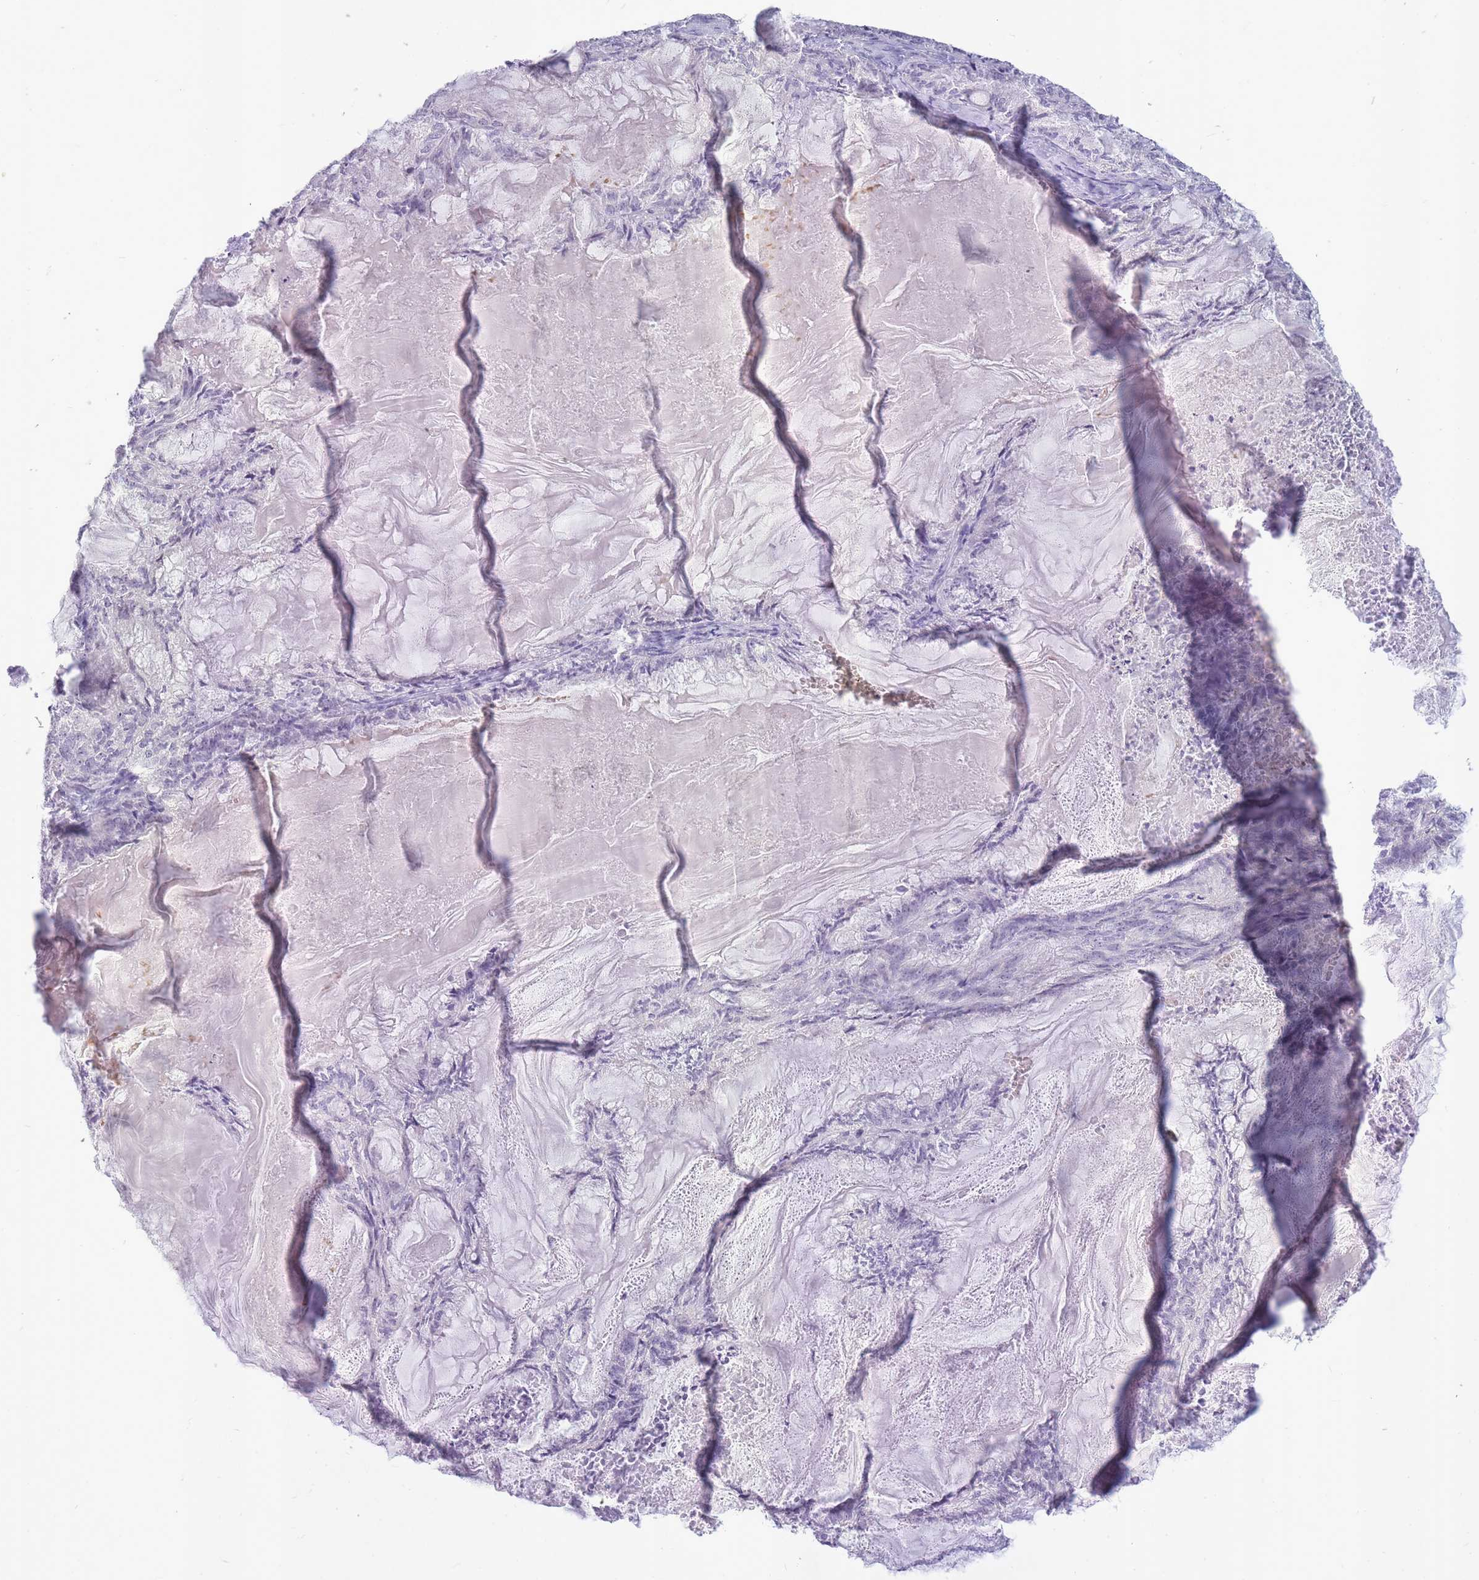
{"staining": {"intensity": "negative", "quantity": "none", "location": "none"}, "tissue": "endometrial cancer", "cell_type": "Tumor cells", "image_type": "cancer", "snomed": [{"axis": "morphology", "description": "Adenocarcinoma, NOS"}, {"axis": "topography", "description": "Endometrium"}], "caption": "Immunohistochemistry of human adenocarcinoma (endometrial) shows no positivity in tumor cells.", "gene": "INS", "patient": {"sex": "female", "age": 86}}